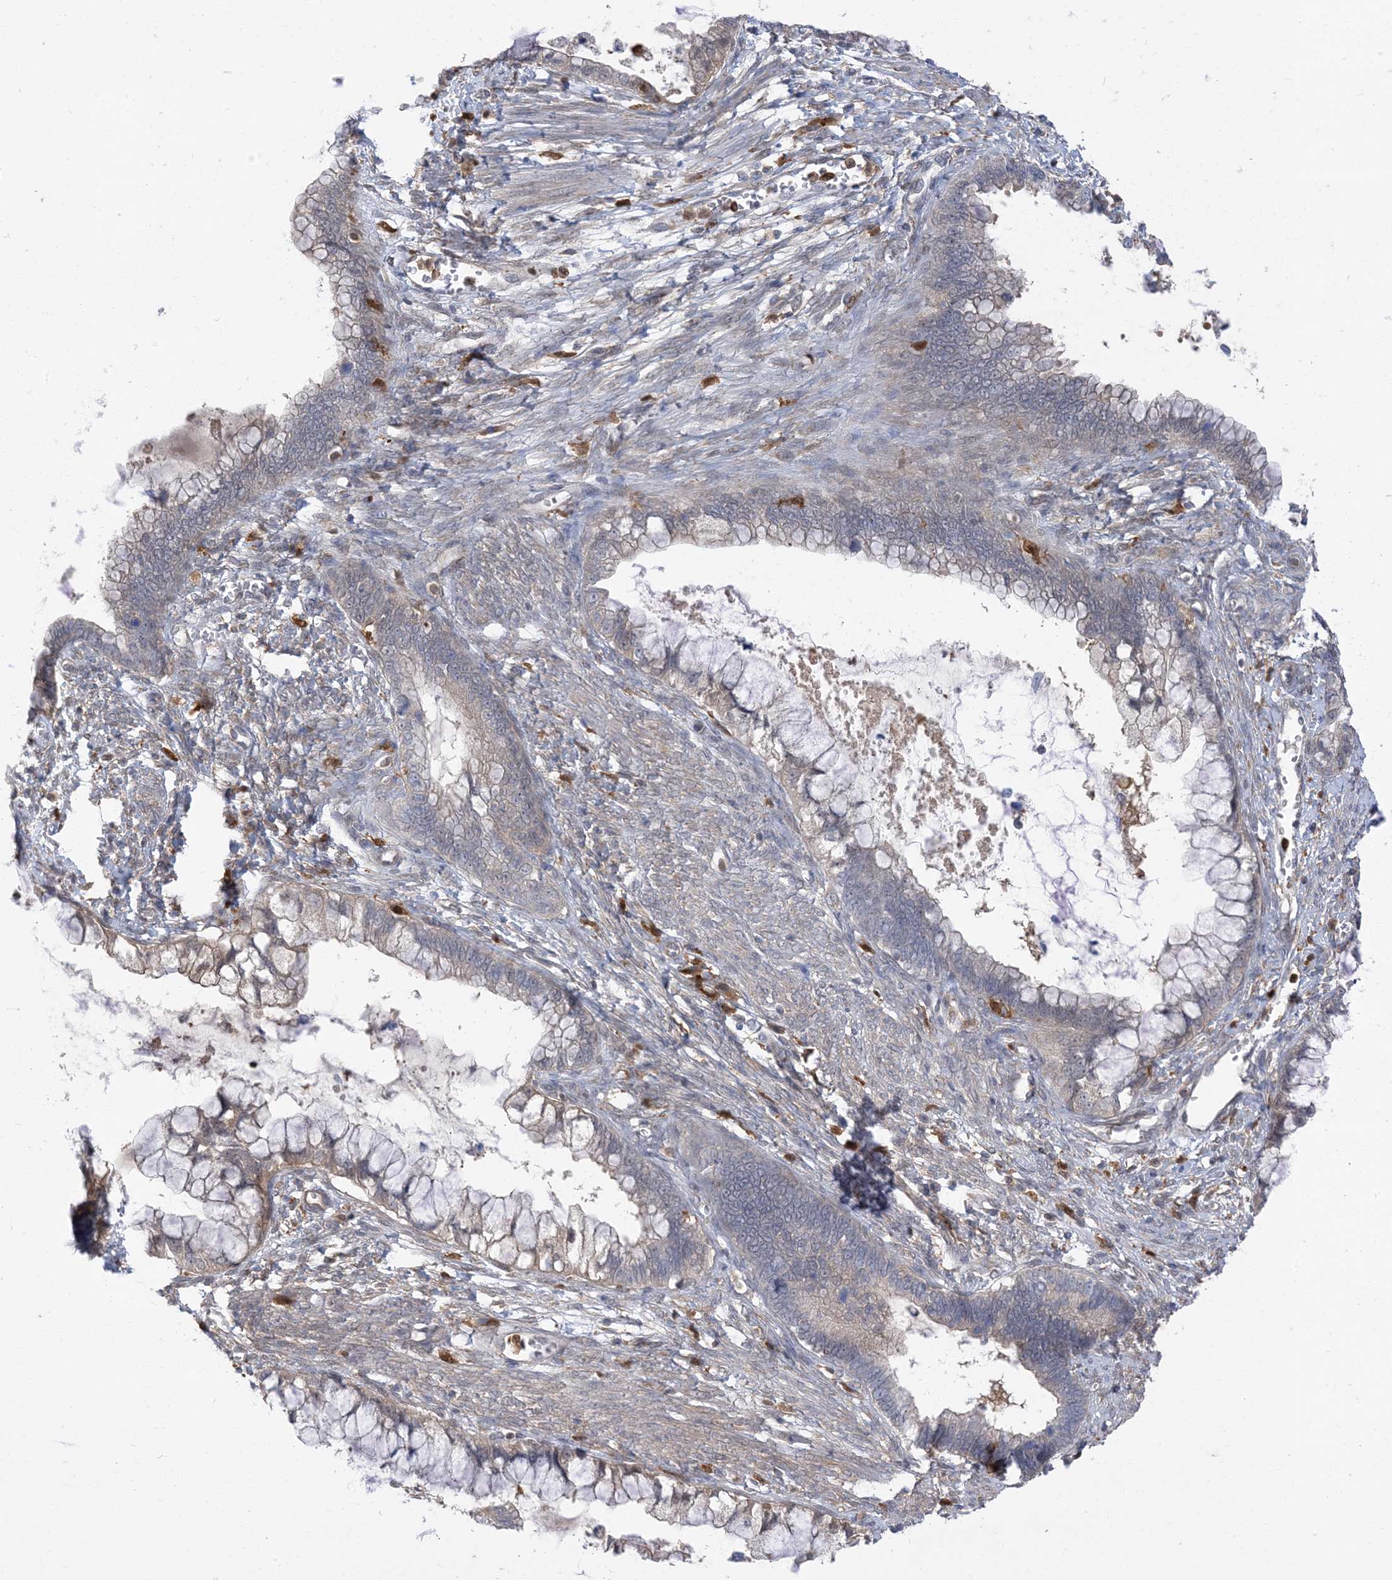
{"staining": {"intensity": "weak", "quantity": "<25%", "location": "cytoplasmic/membranous"}, "tissue": "cervical cancer", "cell_type": "Tumor cells", "image_type": "cancer", "snomed": [{"axis": "morphology", "description": "Adenocarcinoma, NOS"}, {"axis": "topography", "description": "Cervix"}], "caption": "The photomicrograph demonstrates no staining of tumor cells in cervical cancer (adenocarcinoma).", "gene": "NAGK", "patient": {"sex": "female", "age": 44}}